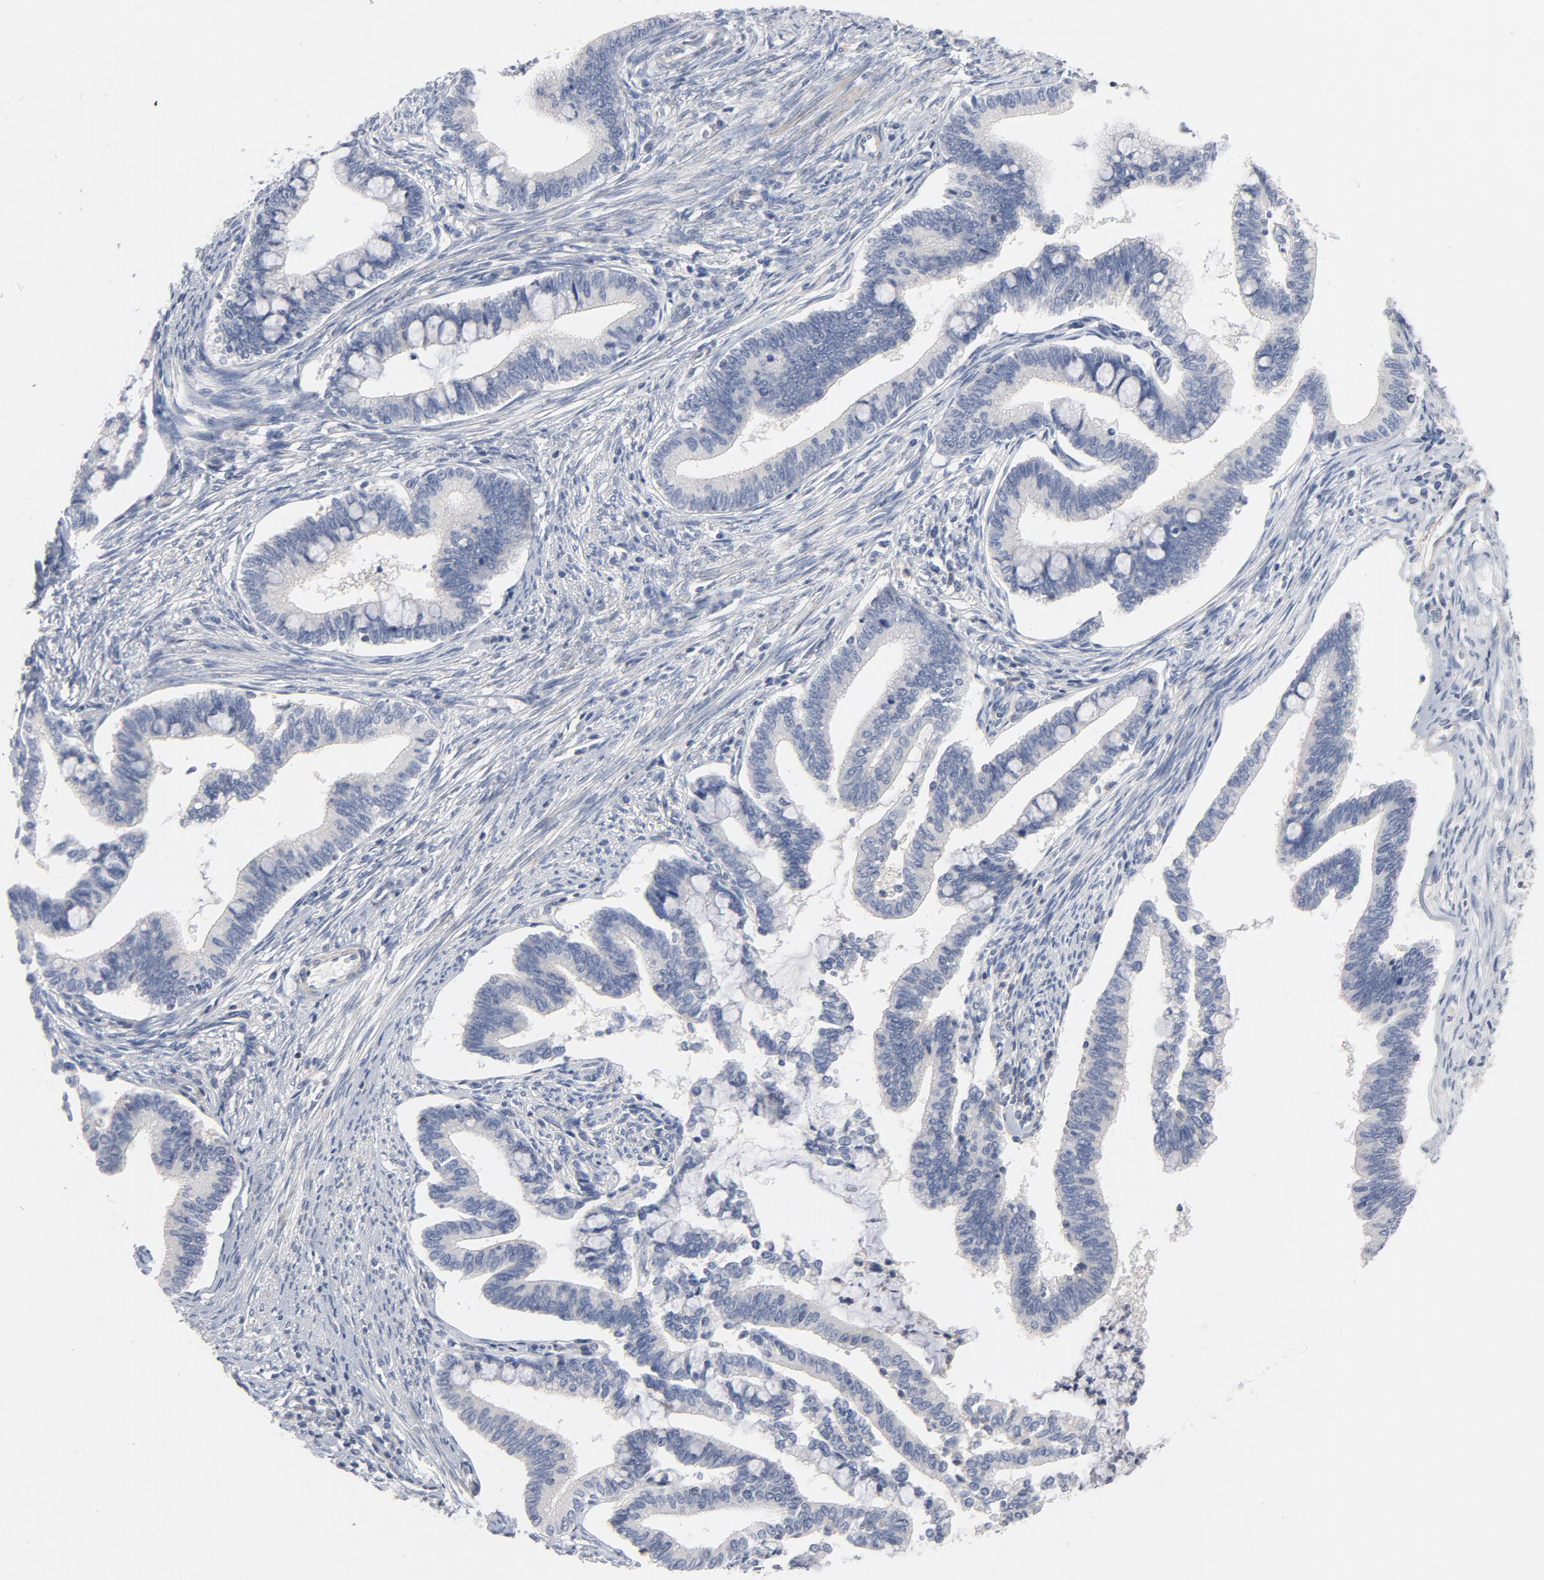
{"staining": {"intensity": "negative", "quantity": "none", "location": "none"}, "tissue": "cervical cancer", "cell_type": "Tumor cells", "image_type": "cancer", "snomed": [{"axis": "morphology", "description": "Adenocarcinoma, NOS"}, {"axis": "topography", "description": "Cervix"}], "caption": "This is an immunohistochemistry image of cervical cancer. There is no expression in tumor cells.", "gene": "ROCK1", "patient": {"sex": "female", "age": 36}}